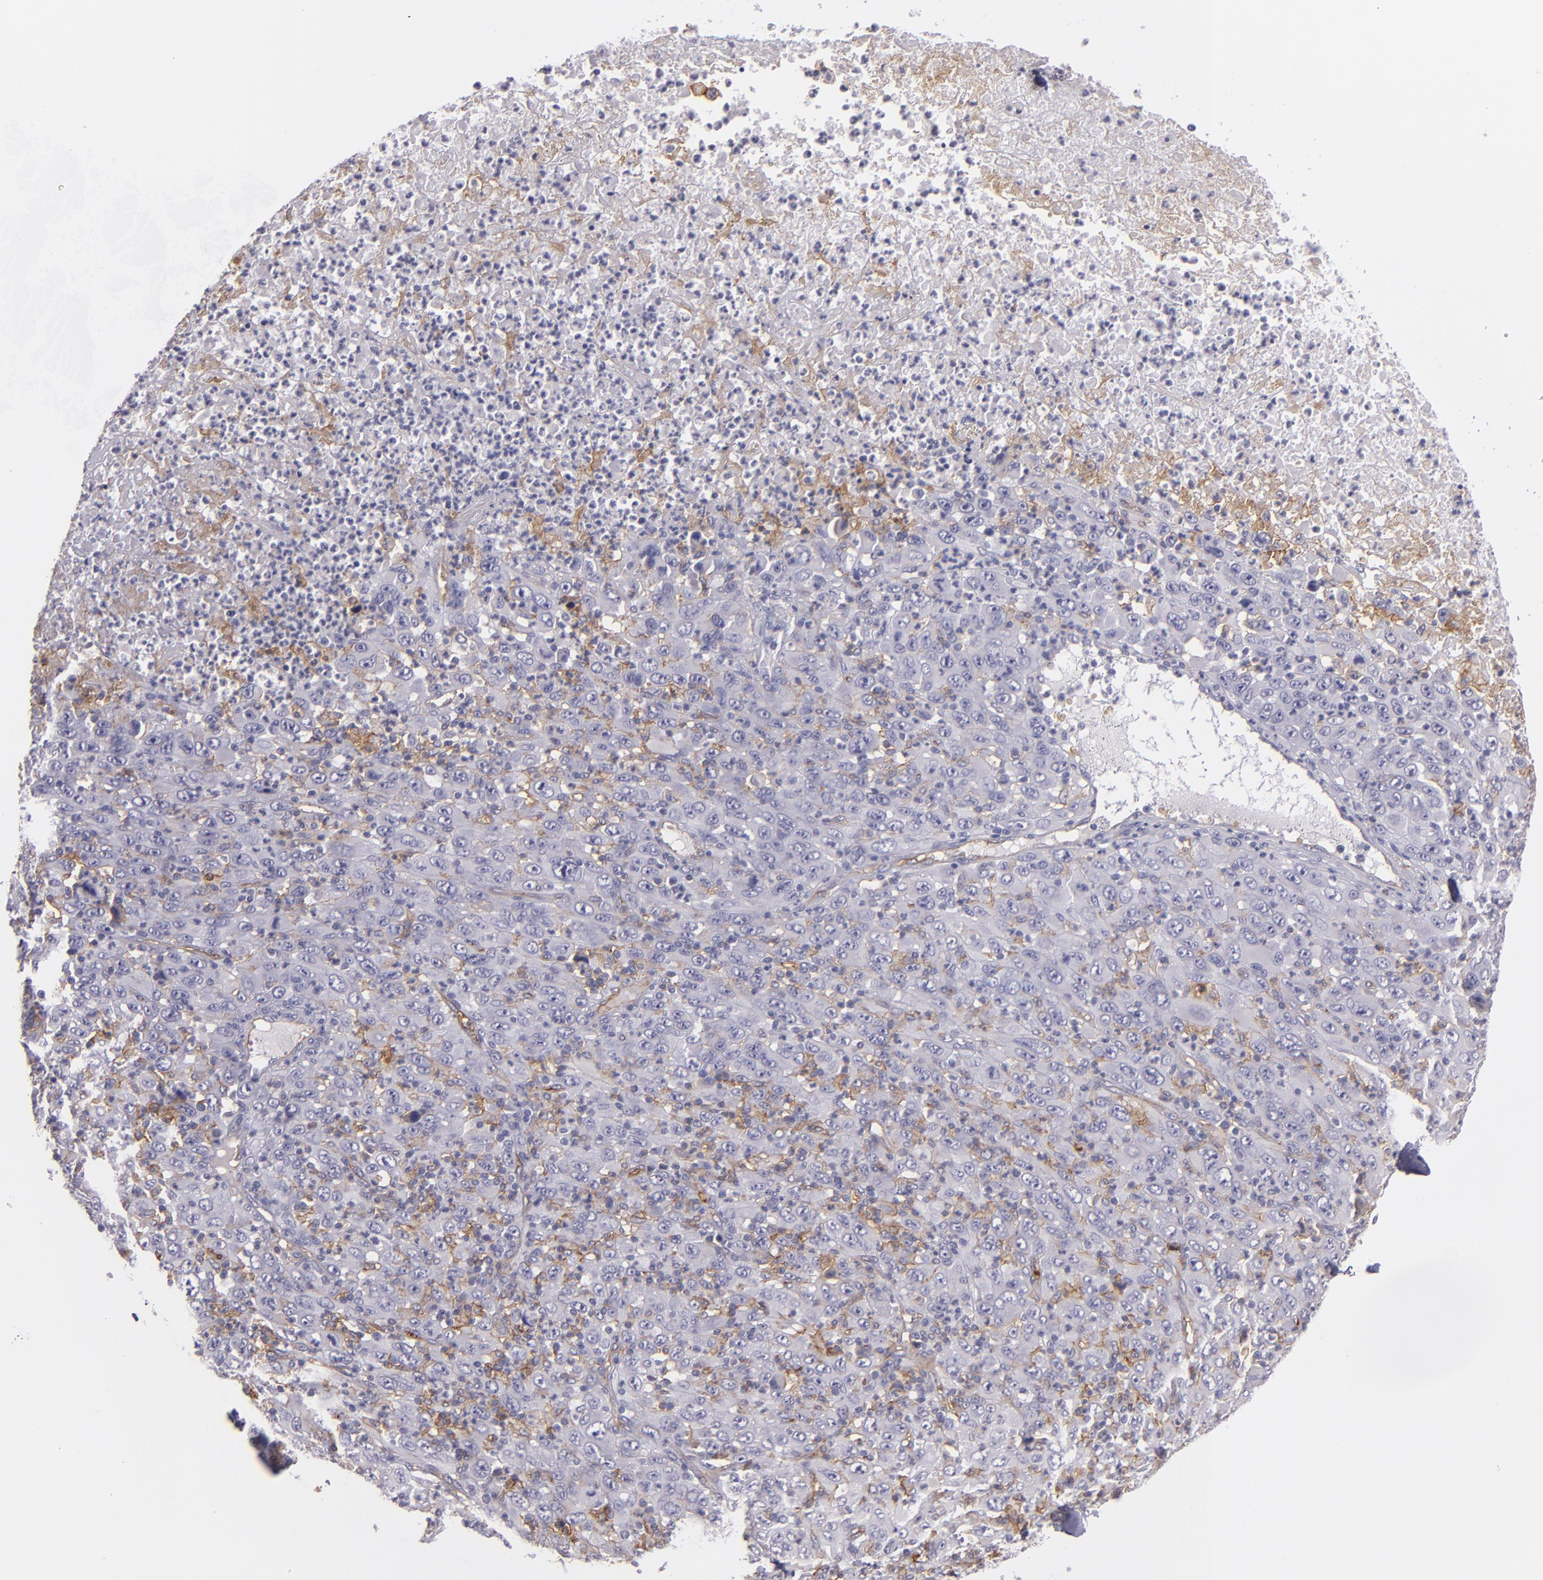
{"staining": {"intensity": "moderate", "quantity": "25%-75%", "location": "cytoplasmic/membranous"}, "tissue": "melanoma", "cell_type": "Tumor cells", "image_type": "cancer", "snomed": [{"axis": "morphology", "description": "Malignant melanoma, Metastatic site"}, {"axis": "topography", "description": "Skin"}], "caption": "Malignant melanoma (metastatic site) stained for a protein shows moderate cytoplasmic/membranous positivity in tumor cells.", "gene": "ACE", "patient": {"sex": "female", "age": 56}}